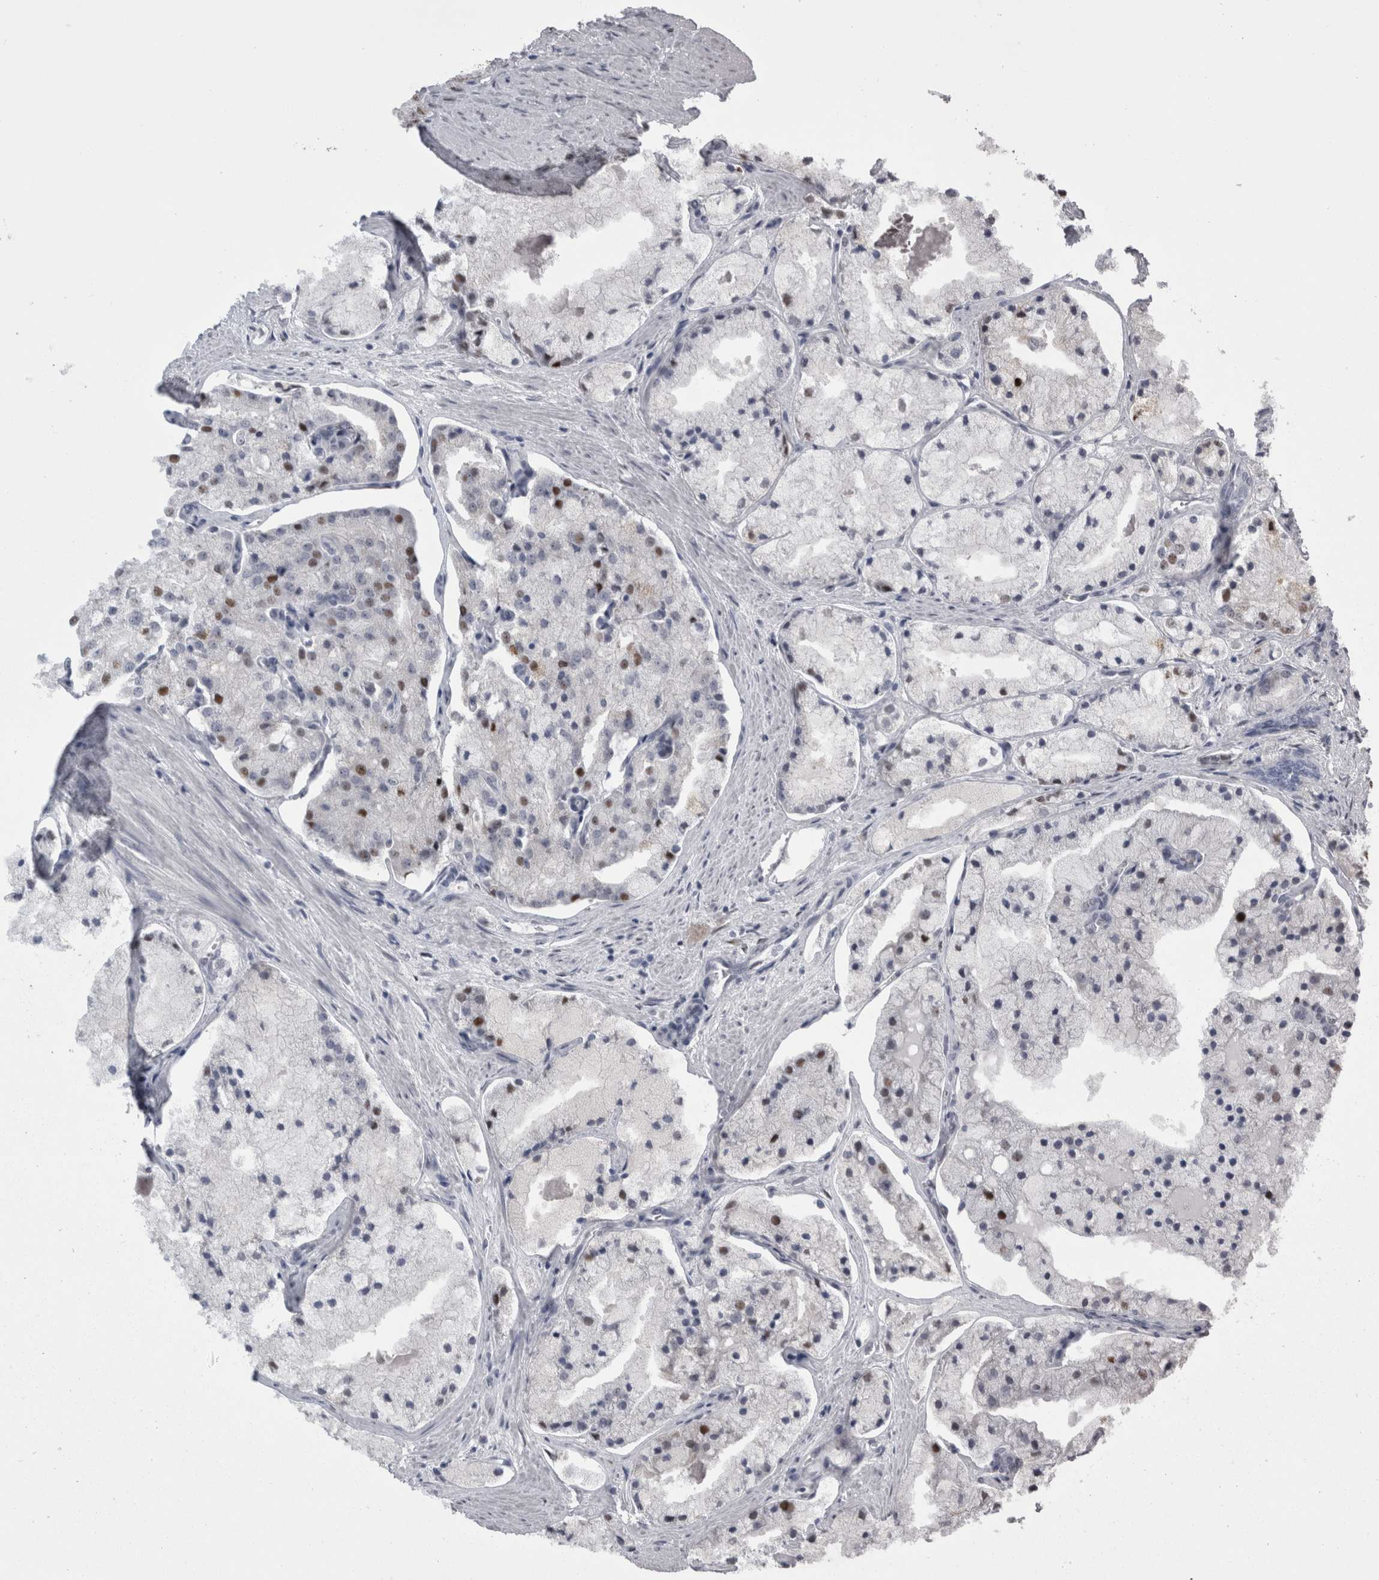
{"staining": {"intensity": "strong", "quantity": "25%-75%", "location": "nuclear"}, "tissue": "prostate cancer", "cell_type": "Tumor cells", "image_type": "cancer", "snomed": [{"axis": "morphology", "description": "Adenocarcinoma, High grade"}, {"axis": "topography", "description": "Prostate"}], "caption": "Strong nuclear protein staining is identified in approximately 25%-75% of tumor cells in prostate high-grade adenocarcinoma. Using DAB (brown) and hematoxylin (blue) stains, captured at high magnification using brightfield microscopy.", "gene": "C1orf54", "patient": {"sex": "male", "age": 50}}